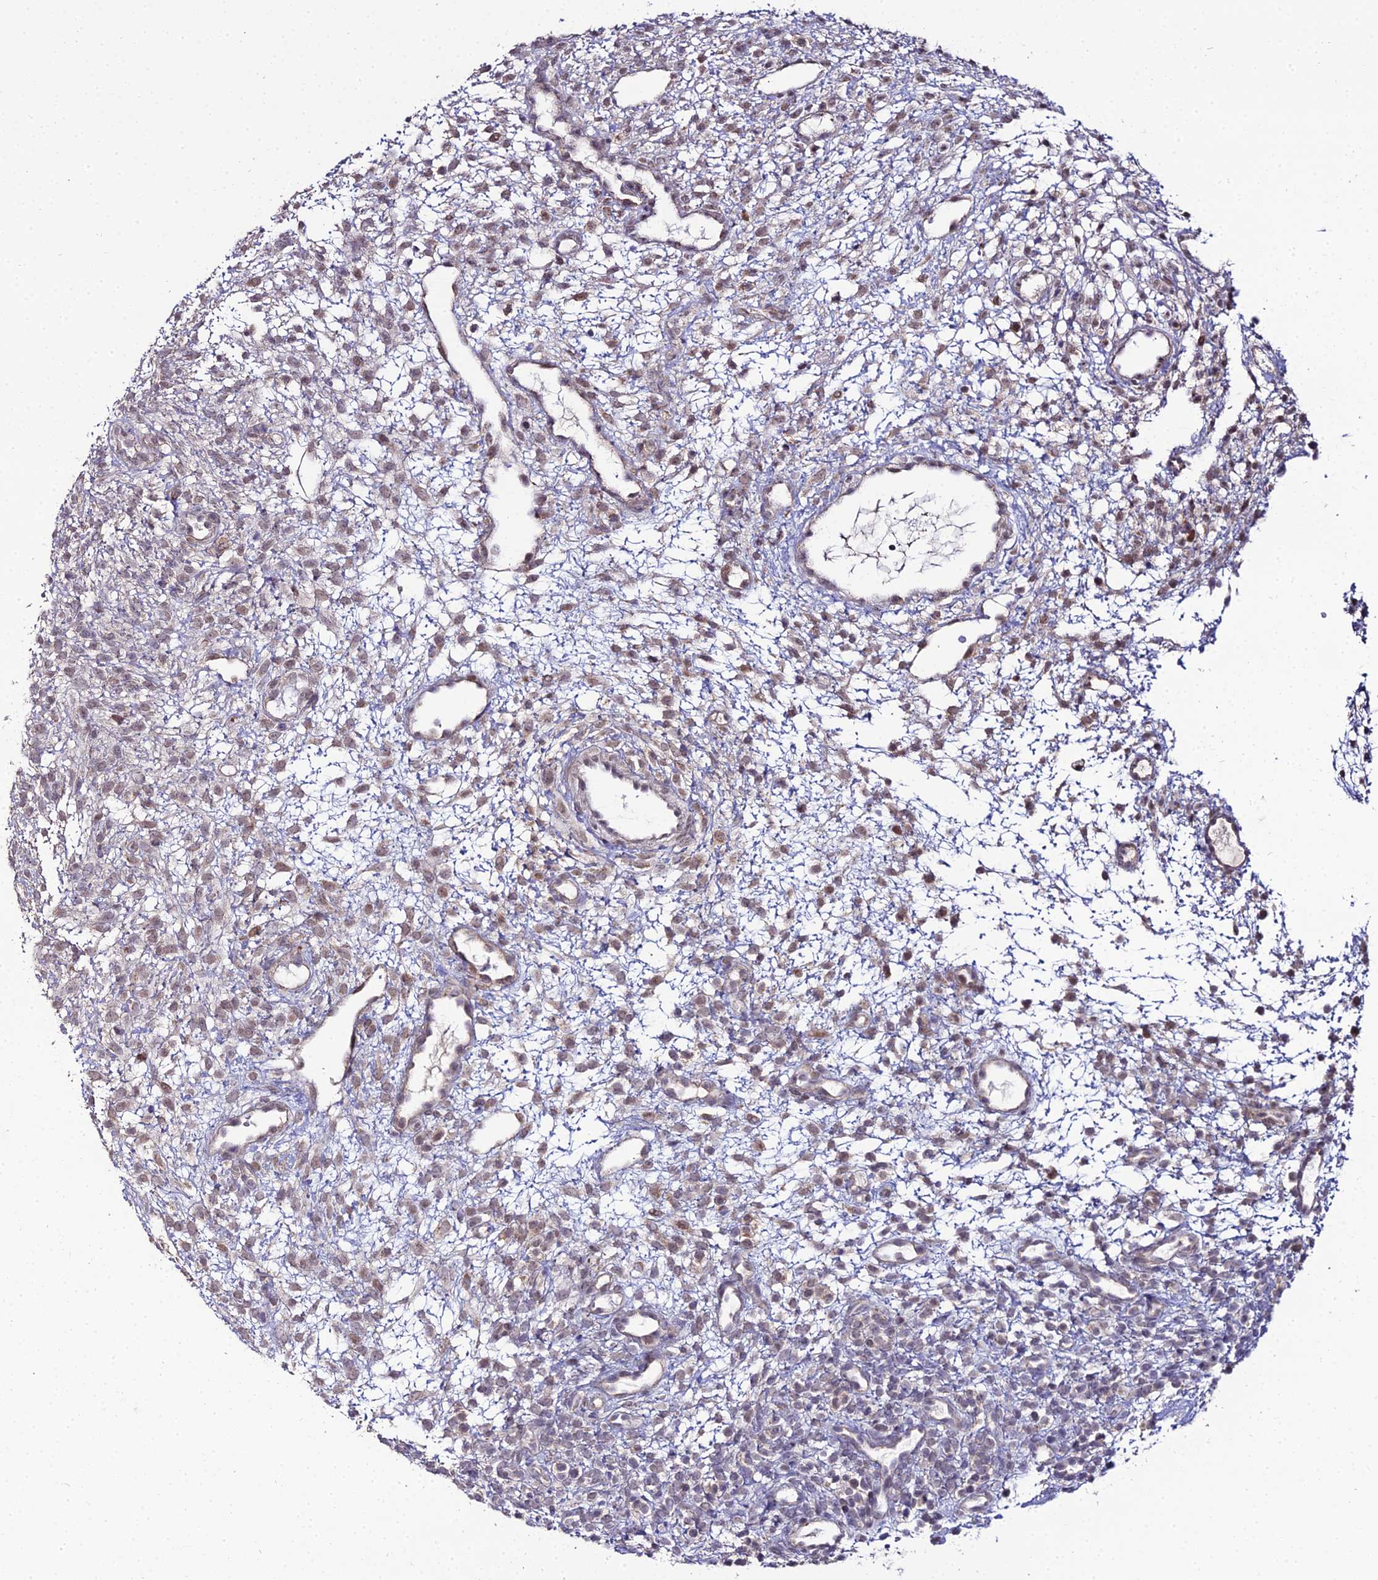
{"staining": {"intensity": "weak", "quantity": "25%-75%", "location": "cytoplasmic/membranous"}, "tissue": "ovary", "cell_type": "Ovarian stroma cells", "image_type": "normal", "snomed": [{"axis": "morphology", "description": "Normal tissue, NOS"}, {"axis": "morphology", "description": "Cyst, NOS"}, {"axis": "topography", "description": "Ovary"}], "caption": "DAB (3,3'-diaminobenzidine) immunohistochemical staining of benign human ovary reveals weak cytoplasmic/membranous protein expression in about 25%-75% of ovarian stroma cells. Ihc stains the protein in brown and the nuclei are stained blue.", "gene": "TROAP", "patient": {"sex": "female", "age": 18}}